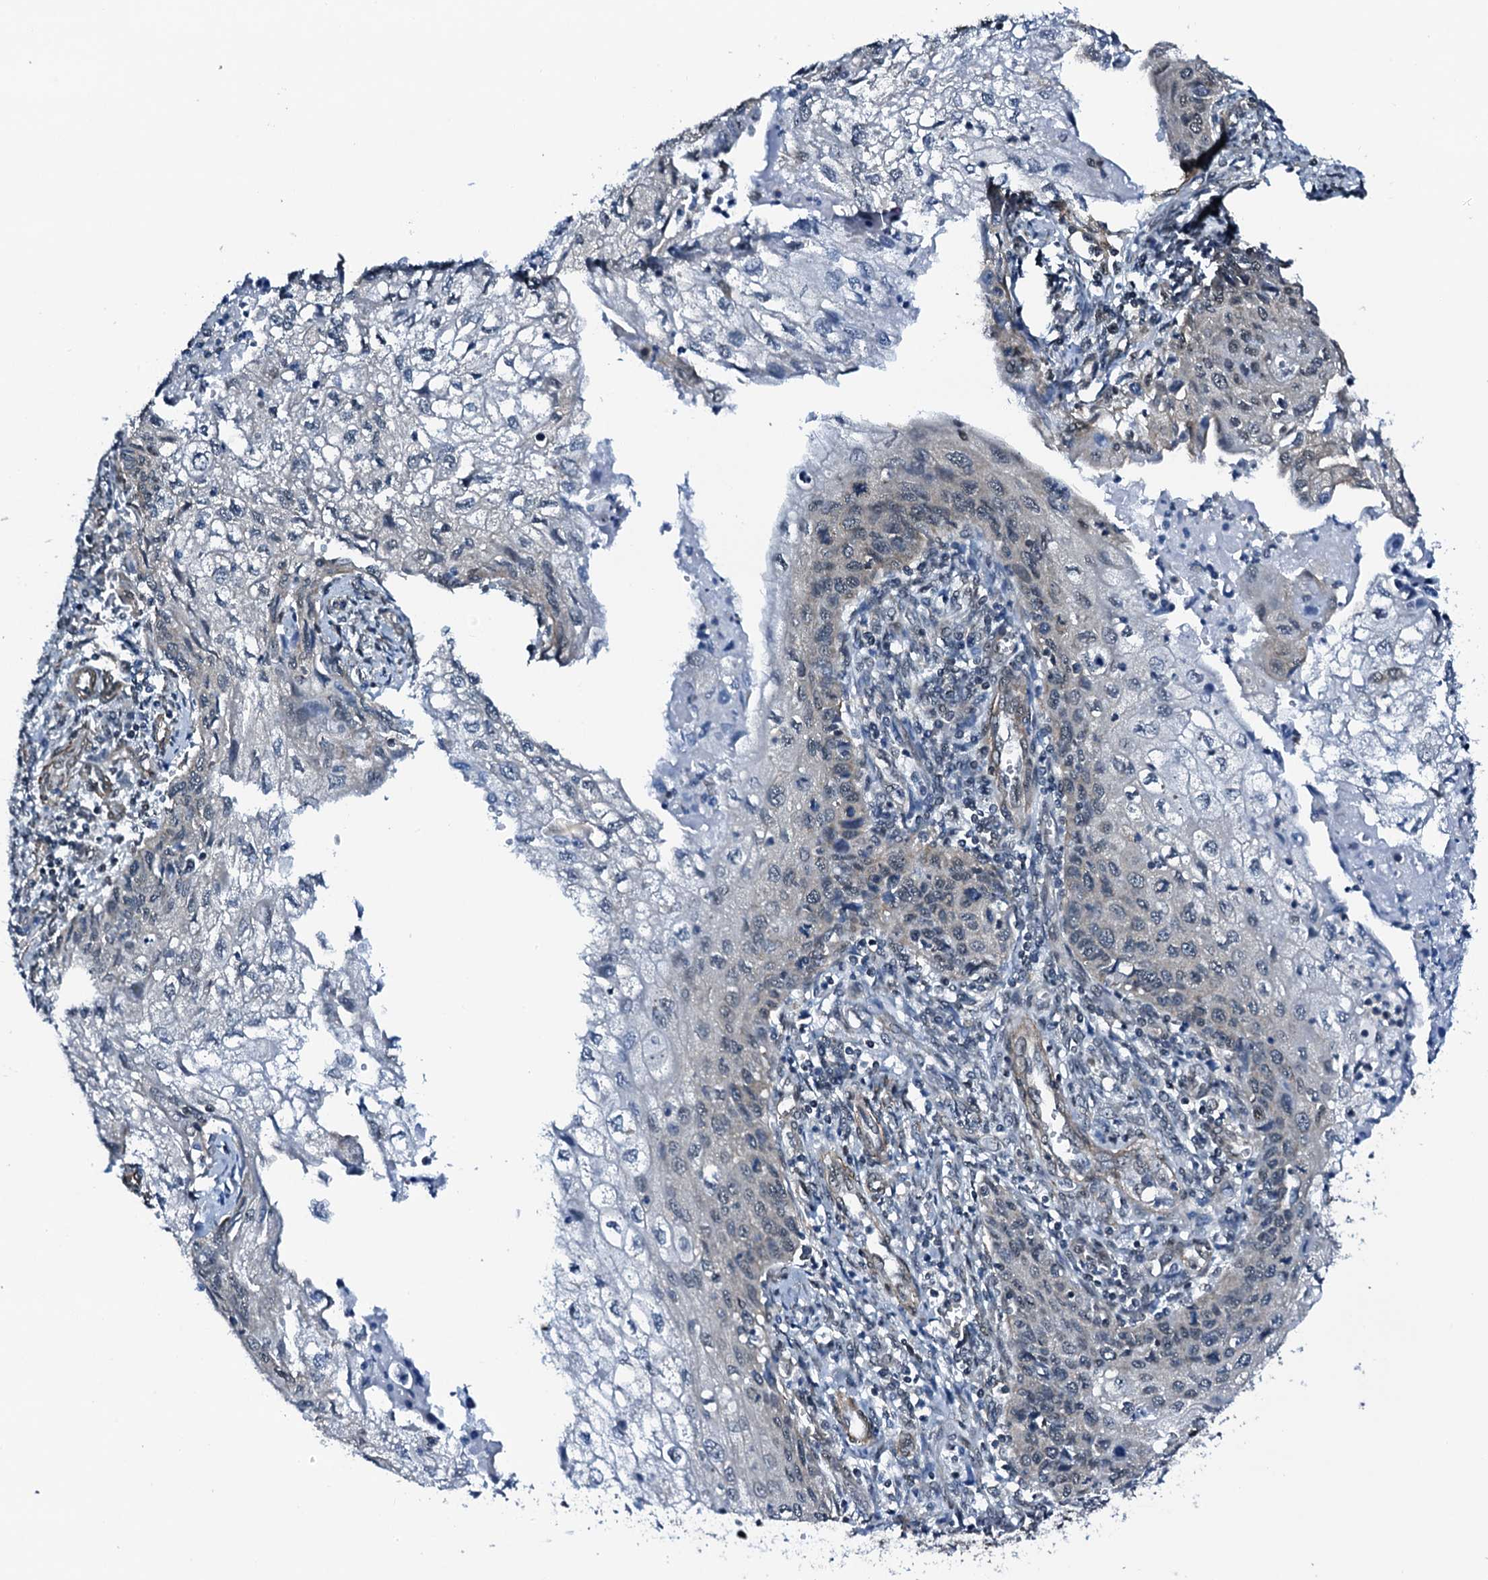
{"staining": {"intensity": "weak", "quantity": "25%-75%", "location": "nuclear"}, "tissue": "cervical cancer", "cell_type": "Tumor cells", "image_type": "cancer", "snomed": [{"axis": "morphology", "description": "Squamous cell carcinoma, NOS"}, {"axis": "topography", "description": "Cervix"}], "caption": "Tumor cells display low levels of weak nuclear positivity in approximately 25%-75% of cells in cervical cancer (squamous cell carcinoma). The protein is shown in brown color, while the nuclei are stained blue.", "gene": "CWC15", "patient": {"sex": "female", "age": 67}}